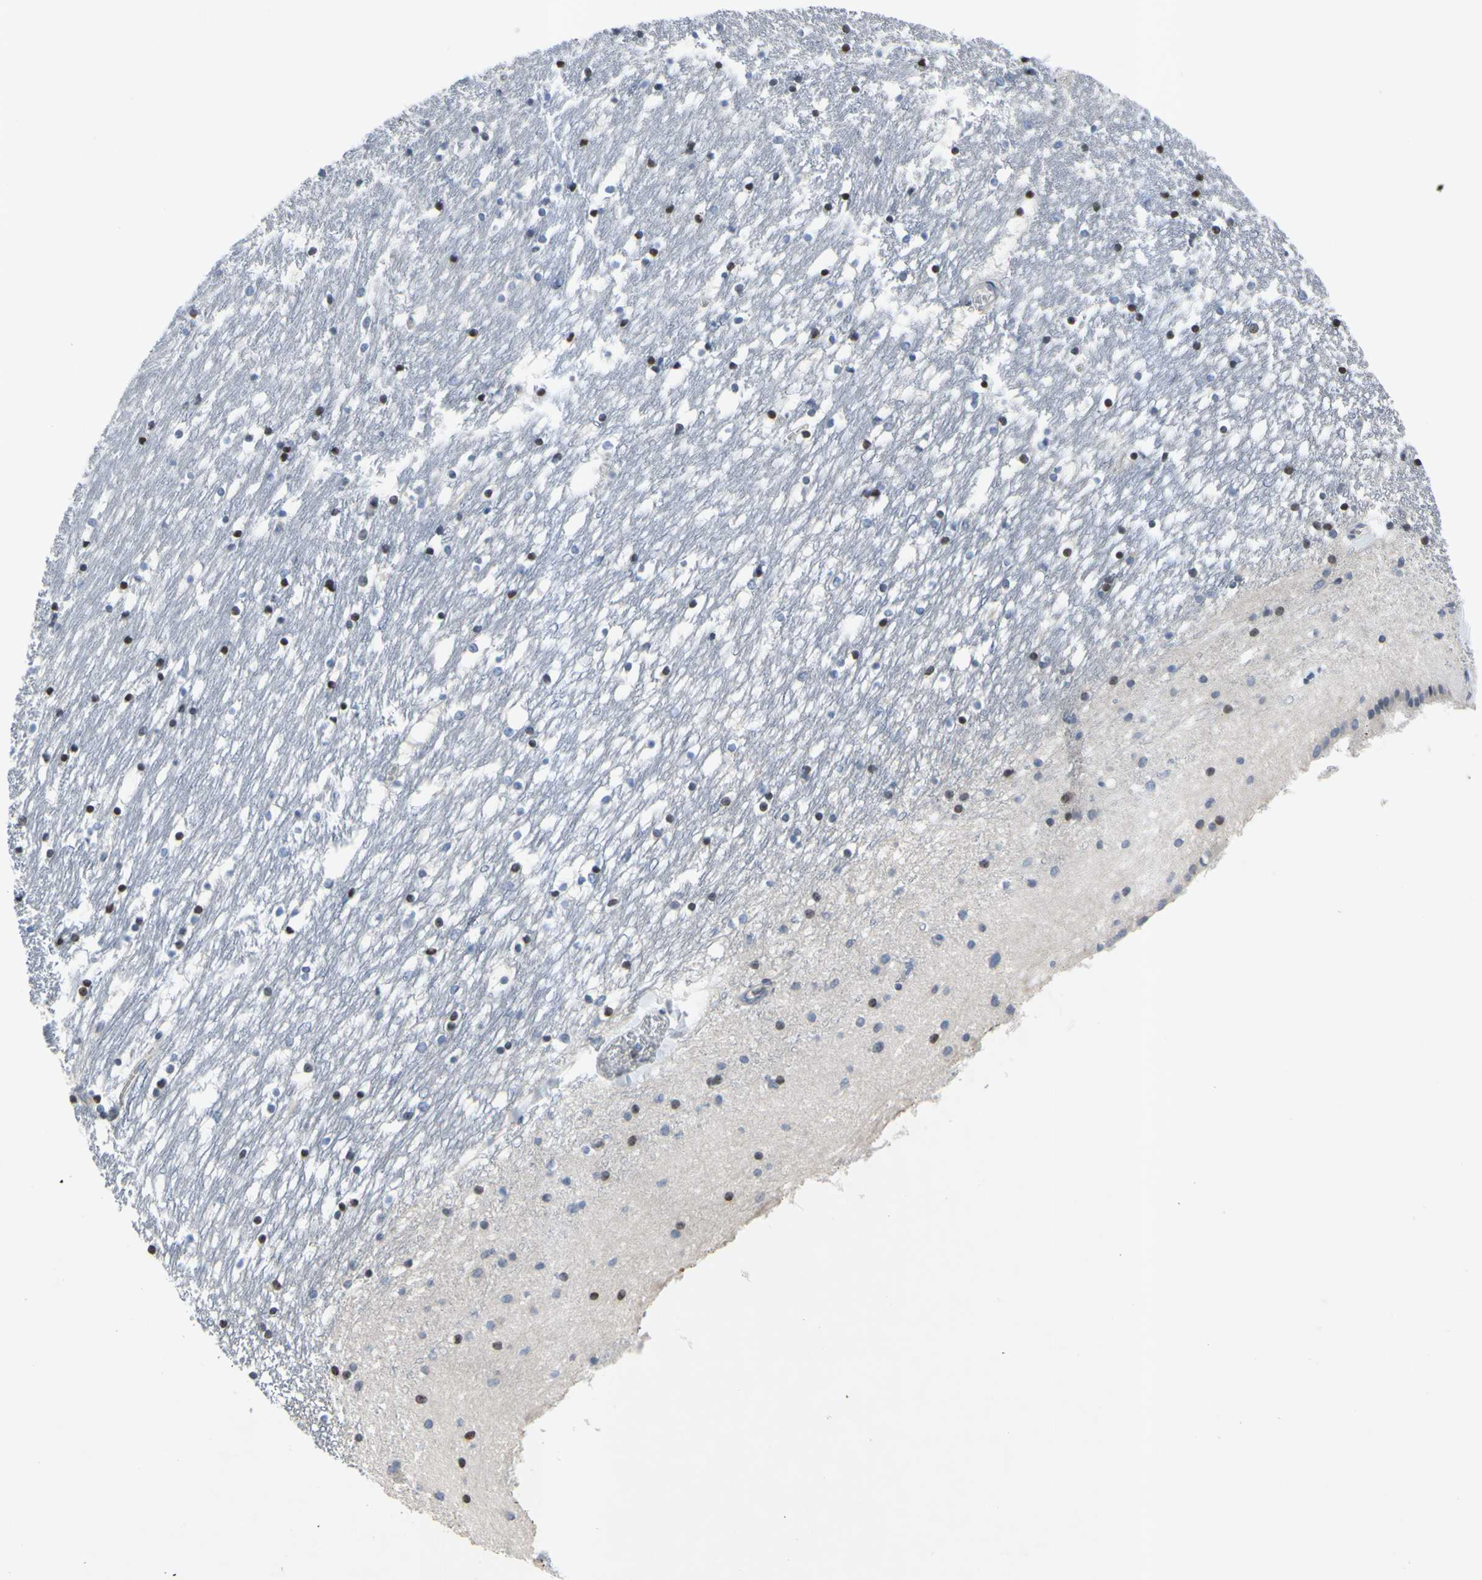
{"staining": {"intensity": "moderate", "quantity": "25%-75%", "location": "nuclear"}, "tissue": "caudate", "cell_type": "Glial cells", "image_type": "normal", "snomed": [{"axis": "morphology", "description": "Normal tissue, NOS"}, {"axis": "topography", "description": "Lateral ventricle wall"}], "caption": "A high-resolution image shows IHC staining of normal caudate, which demonstrates moderate nuclear positivity in approximately 25%-75% of glial cells.", "gene": "ARG1", "patient": {"sex": "male", "age": 45}}